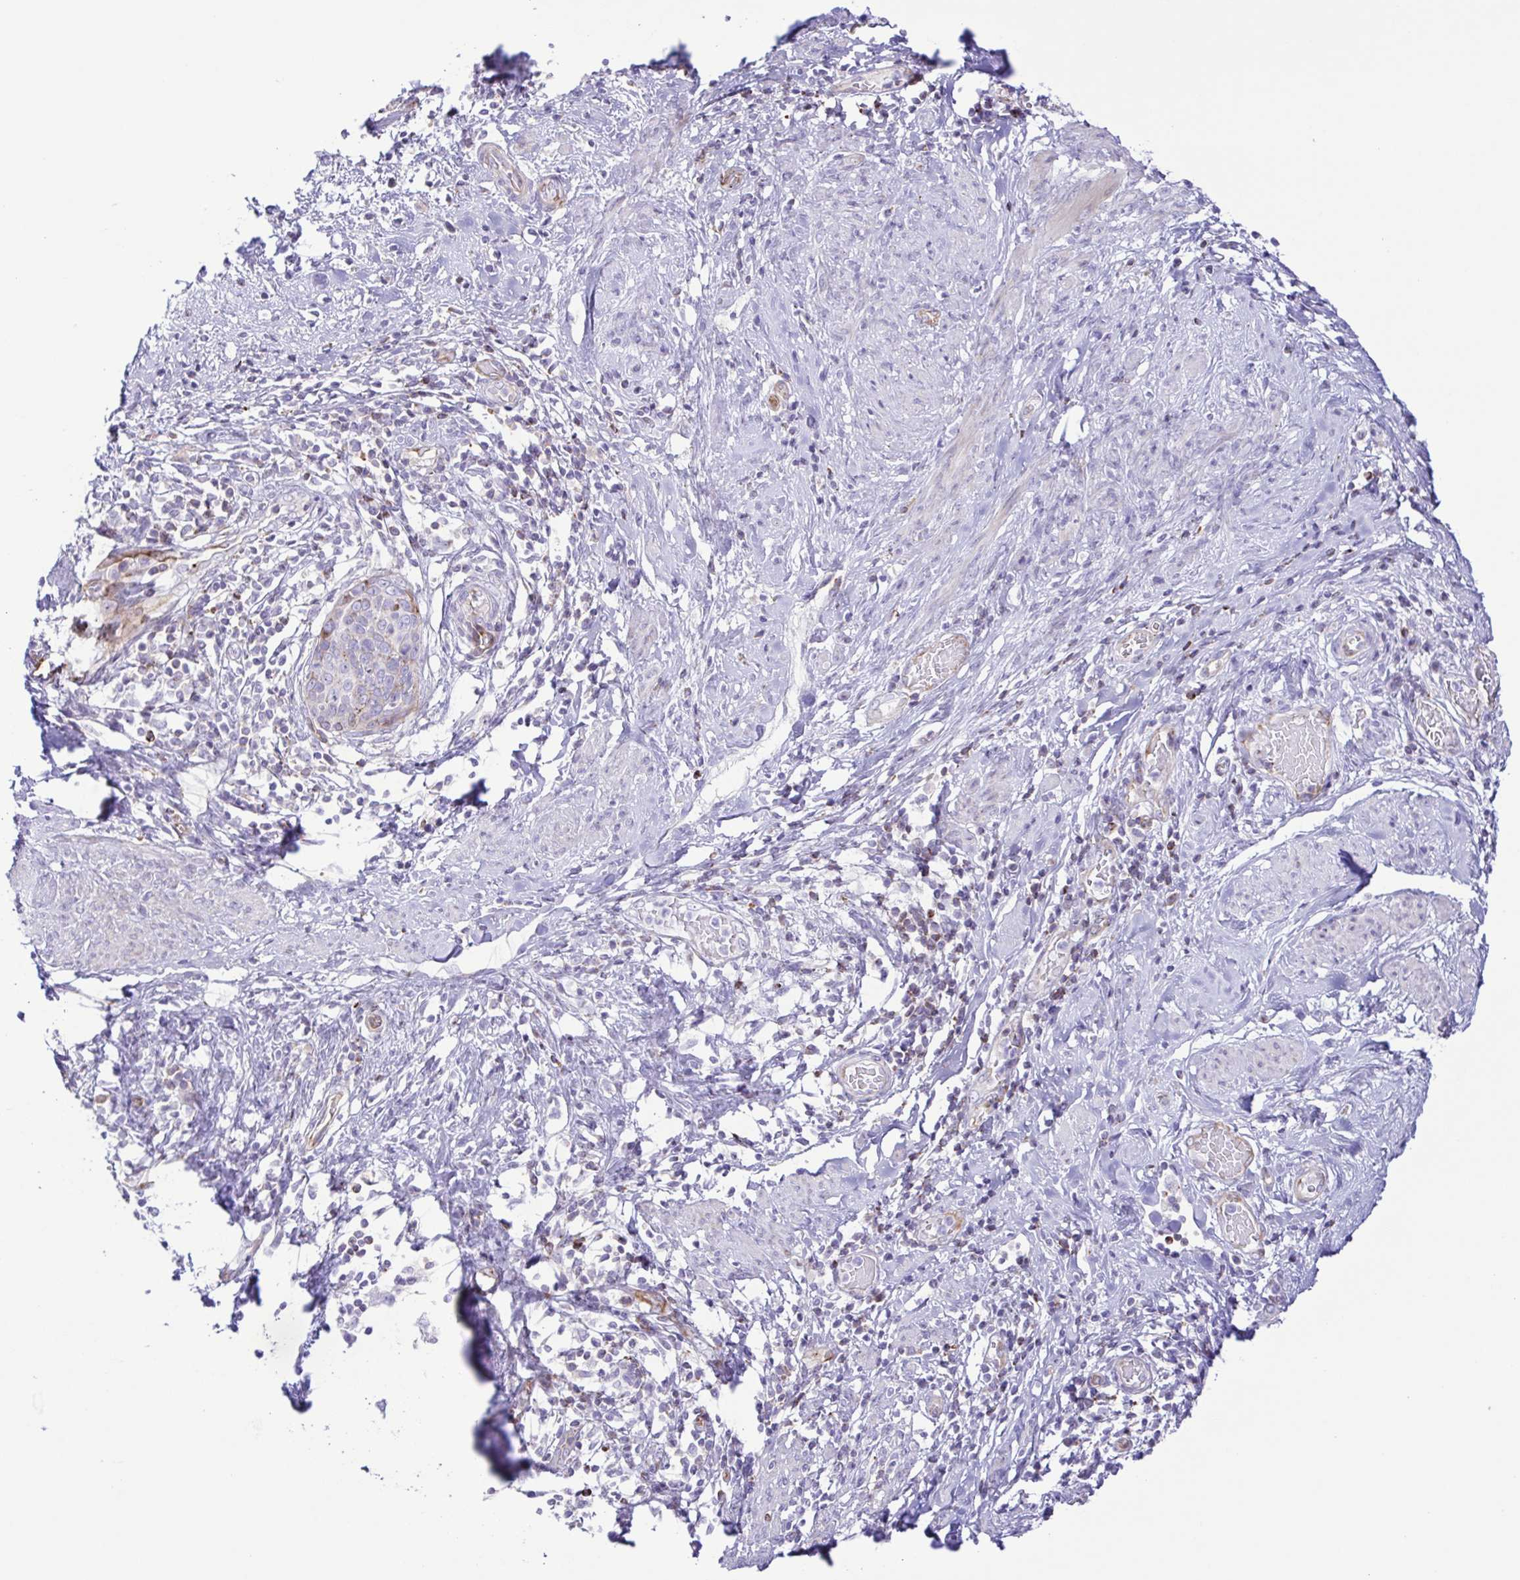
{"staining": {"intensity": "weak", "quantity": "<25%", "location": "cytoplasmic/membranous"}, "tissue": "cervical cancer", "cell_type": "Tumor cells", "image_type": "cancer", "snomed": [{"axis": "morphology", "description": "Squamous cell carcinoma, NOS"}, {"axis": "topography", "description": "Cervix"}], "caption": "An immunohistochemistry (IHC) photomicrograph of cervical cancer (squamous cell carcinoma) is shown. There is no staining in tumor cells of cervical cancer (squamous cell carcinoma).", "gene": "FLT1", "patient": {"sex": "female", "age": 69}}